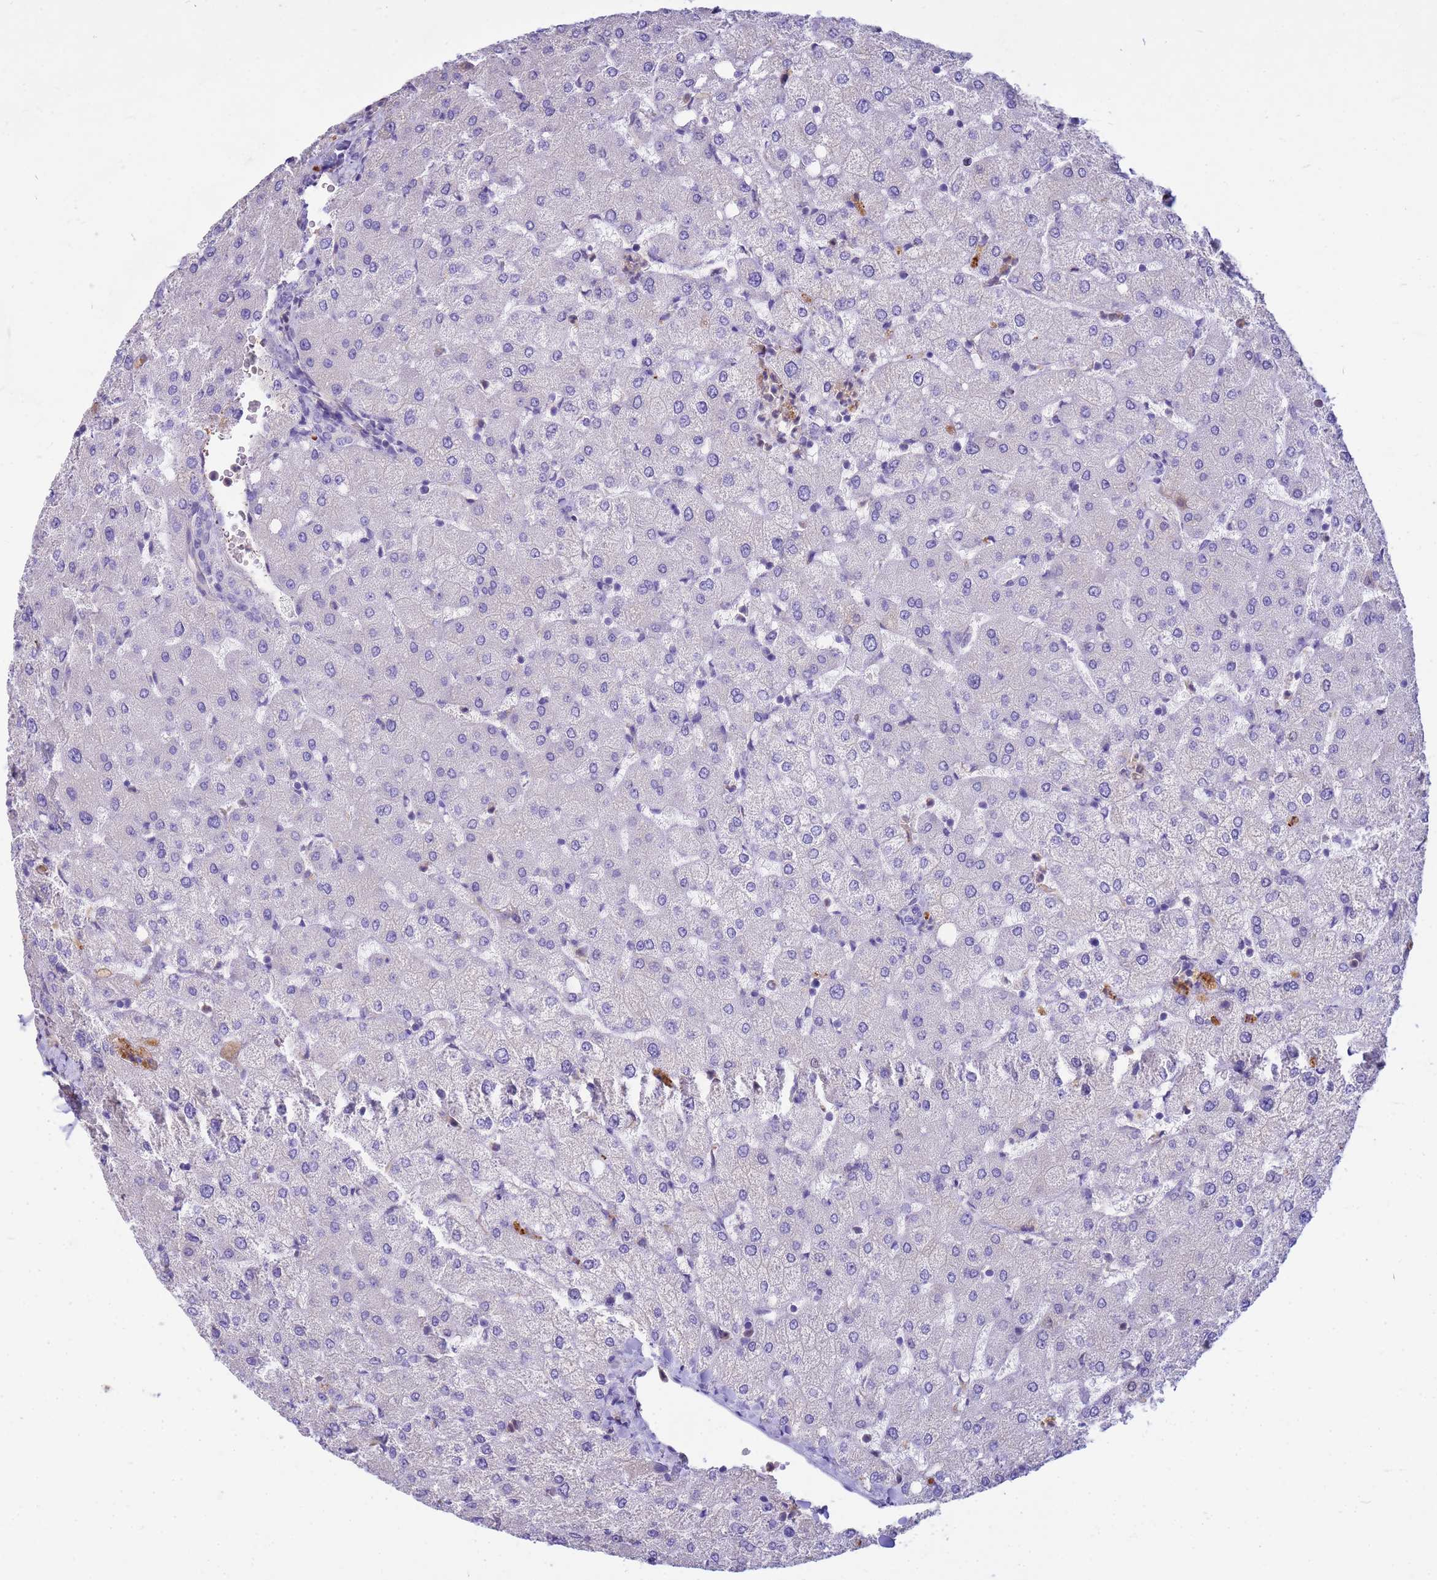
{"staining": {"intensity": "negative", "quantity": "none", "location": "none"}, "tissue": "liver", "cell_type": "Cholangiocytes", "image_type": "normal", "snomed": [{"axis": "morphology", "description": "Normal tissue, NOS"}, {"axis": "topography", "description": "Liver"}], "caption": "Immunohistochemical staining of benign human liver exhibits no significant positivity in cholangiocytes. (DAB (3,3'-diaminobenzidine) immunohistochemistry (IHC), high magnification).", "gene": "TCEAL3", "patient": {"sex": "female", "age": 54}}